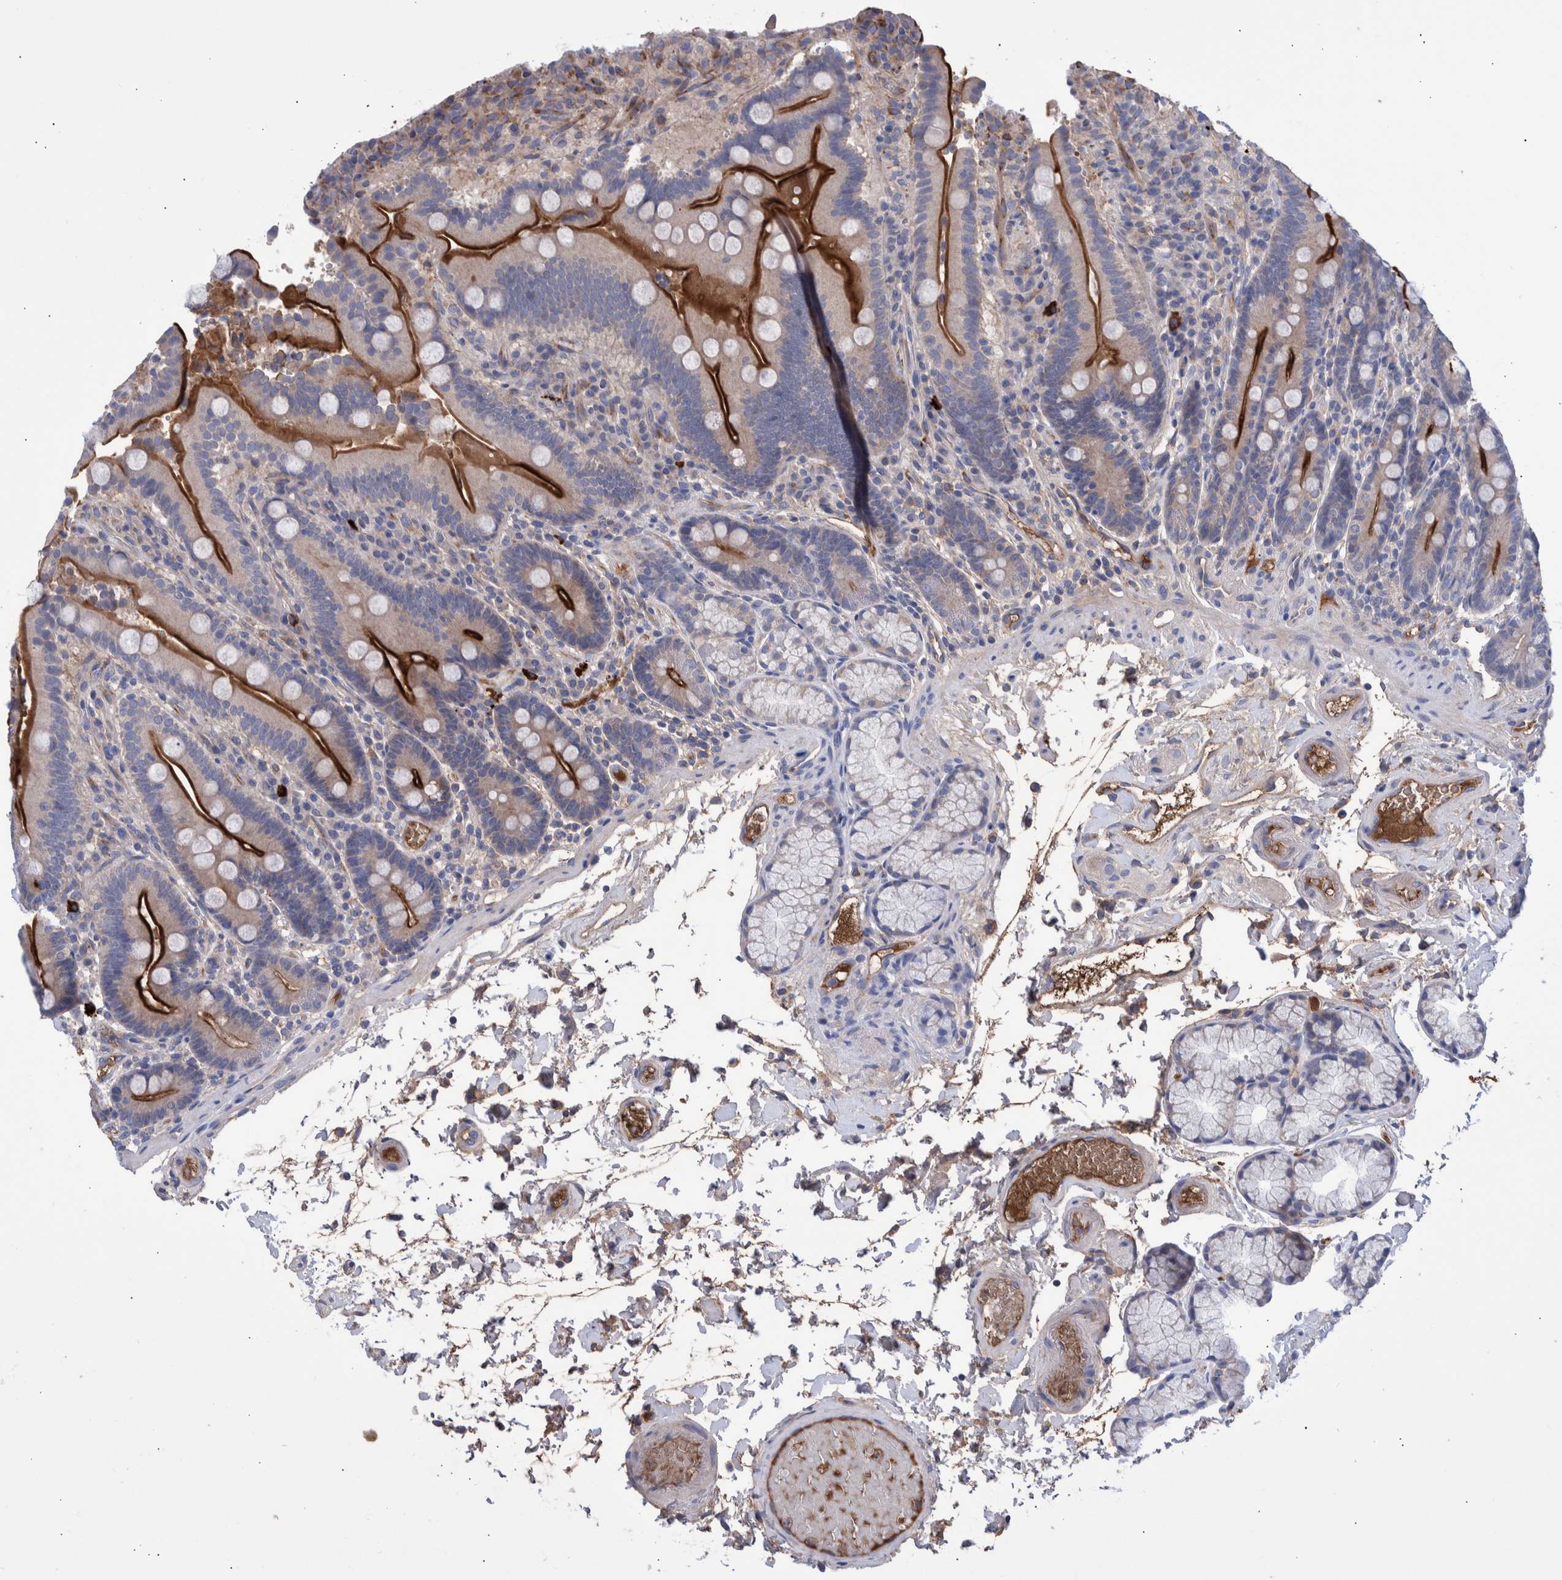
{"staining": {"intensity": "strong", "quantity": "25%-75%", "location": "cytoplasmic/membranous"}, "tissue": "duodenum", "cell_type": "Glandular cells", "image_type": "normal", "snomed": [{"axis": "morphology", "description": "Normal tissue, NOS"}, {"axis": "topography", "description": "Small intestine, NOS"}], "caption": "A high-resolution photomicrograph shows immunohistochemistry staining of unremarkable duodenum, which exhibits strong cytoplasmic/membranous expression in about 25%-75% of glandular cells. The protein of interest is shown in brown color, while the nuclei are stained blue.", "gene": "DLL4", "patient": {"sex": "female", "age": 71}}